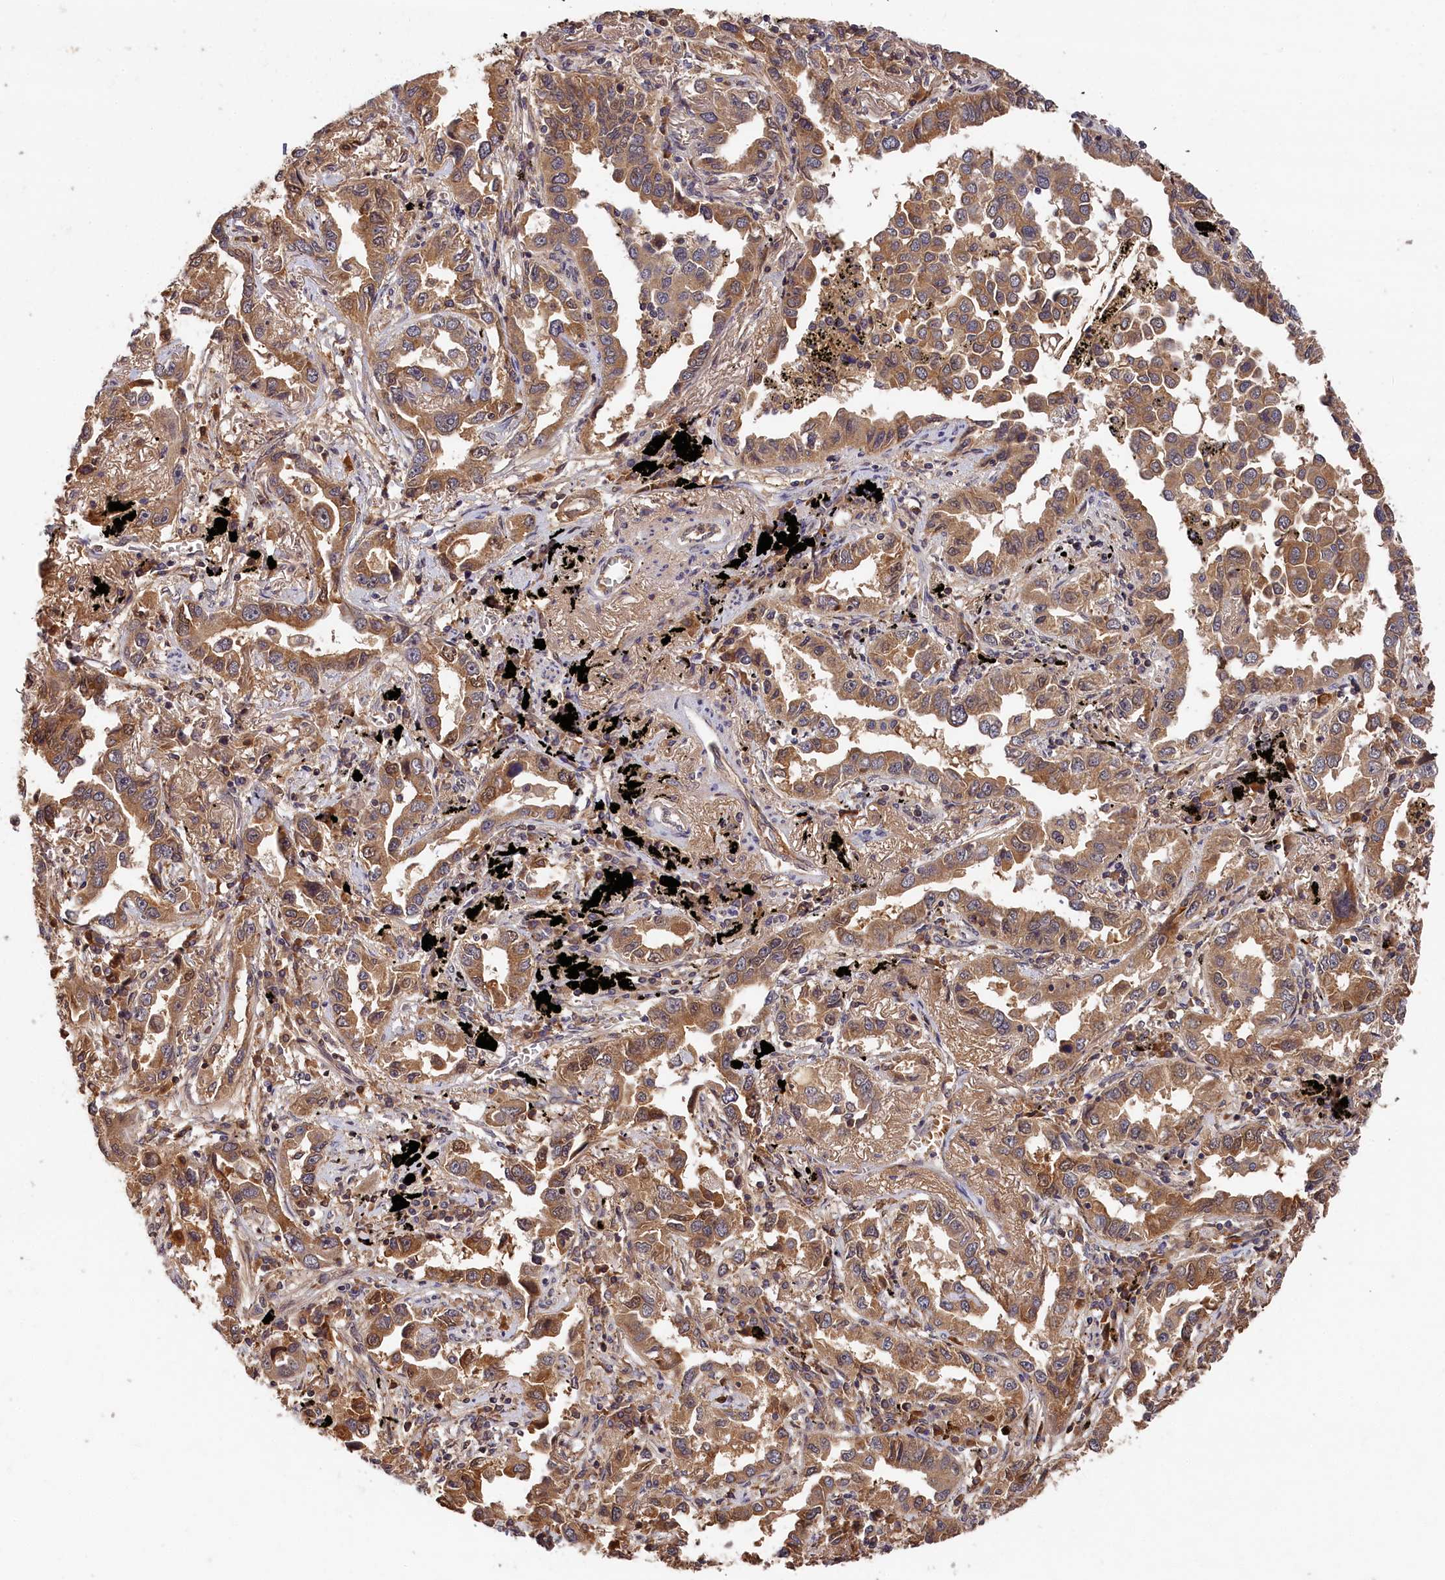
{"staining": {"intensity": "moderate", "quantity": ">75%", "location": "cytoplasmic/membranous"}, "tissue": "lung cancer", "cell_type": "Tumor cells", "image_type": "cancer", "snomed": [{"axis": "morphology", "description": "Adenocarcinoma, NOS"}, {"axis": "topography", "description": "Lung"}], "caption": "Immunohistochemical staining of adenocarcinoma (lung) shows medium levels of moderate cytoplasmic/membranous staining in about >75% of tumor cells.", "gene": "ITIH1", "patient": {"sex": "male", "age": 67}}